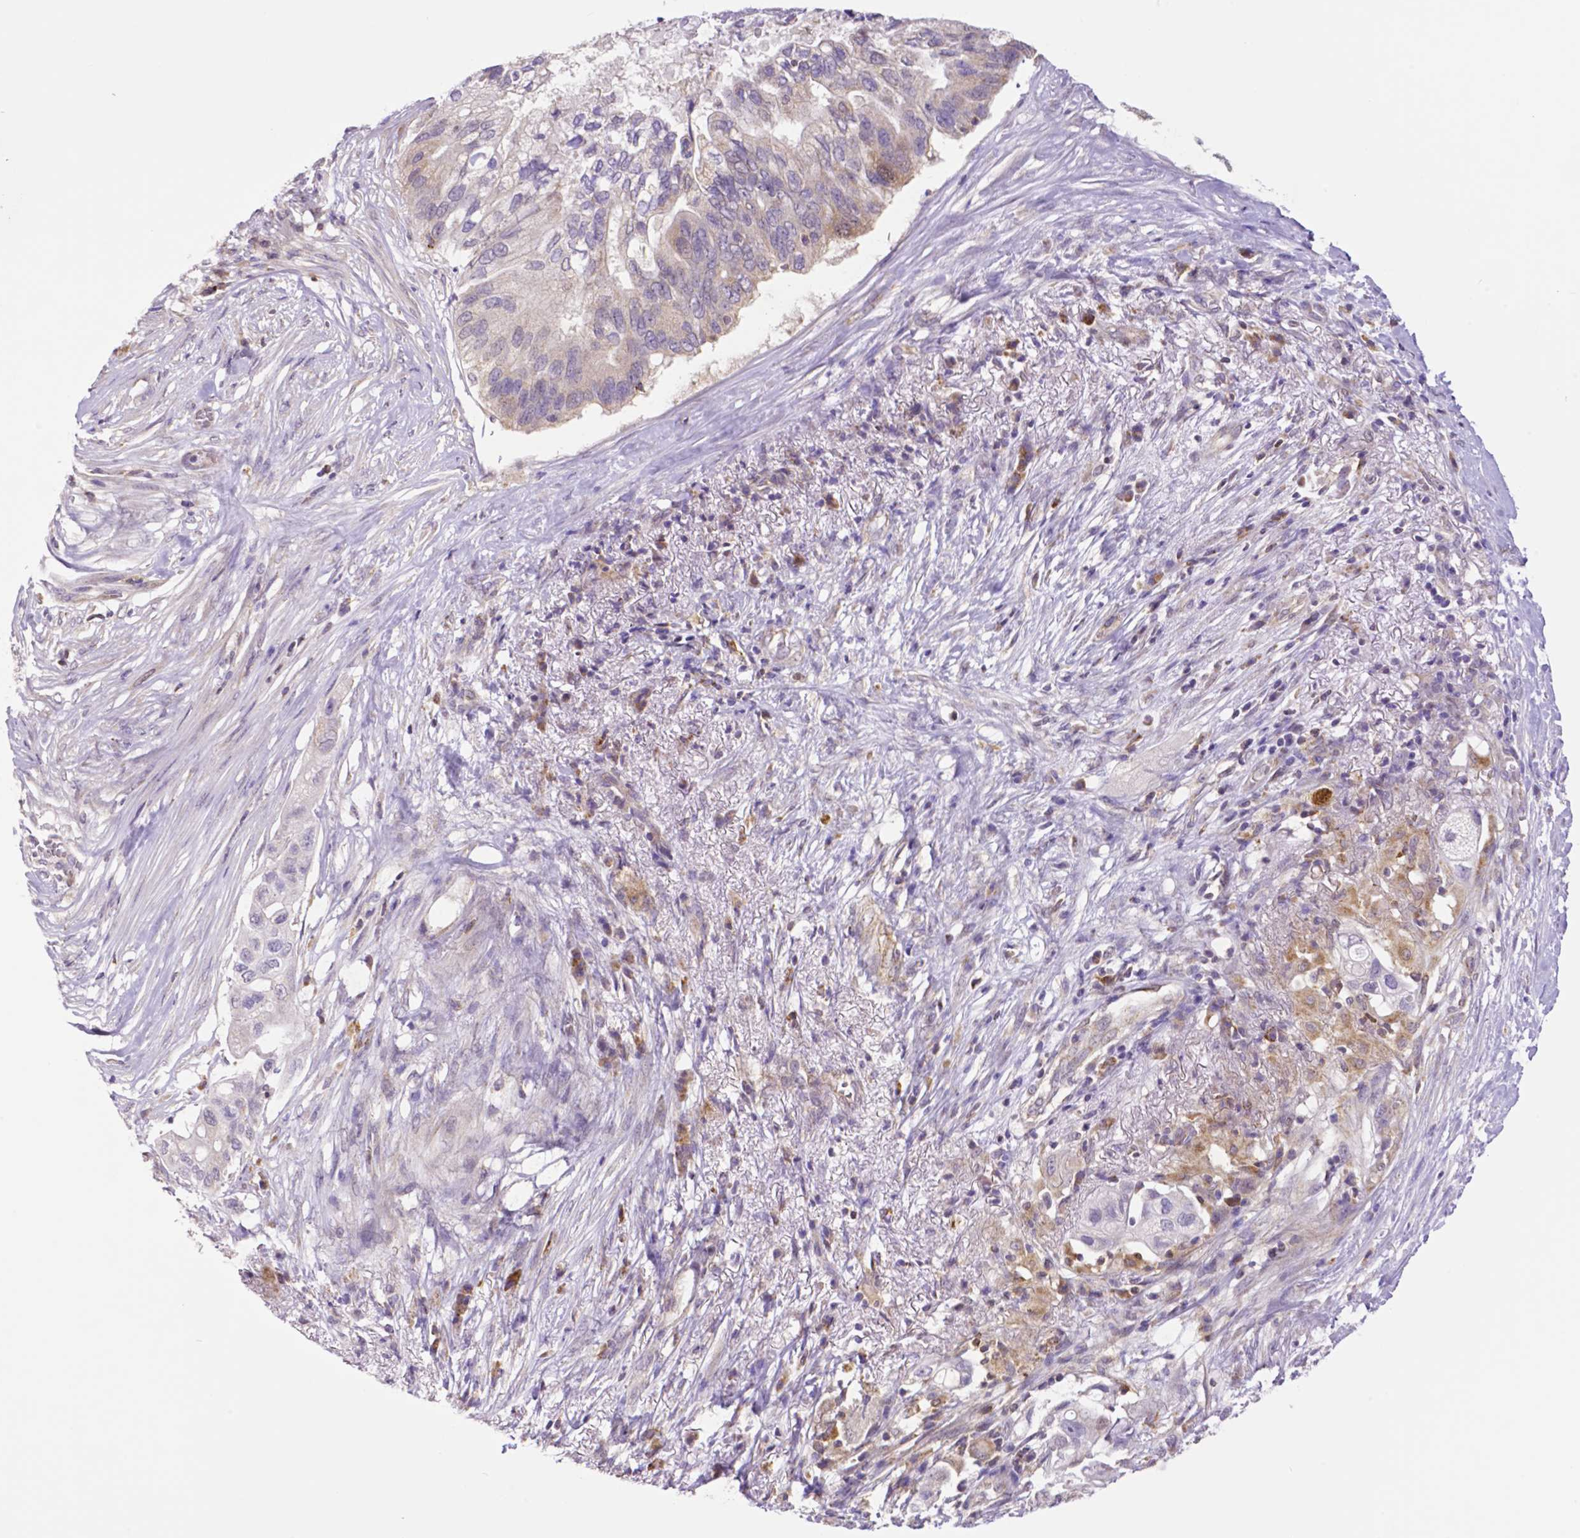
{"staining": {"intensity": "weak", "quantity": "25%-75%", "location": "cytoplasmic/membranous"}, "tissue": "pancreatic cancer", "cell_type": "Tumor cells", "image_type": "cancer", "snomed": [{"axis": "morphology", "description": "Adenocarcinoma, NOS"}, {"axis": "topography", "description": "Pancreas"}], "caption": "About 25%-75% of tumor cells in pancreatic adenocarcinoma demonstrate weak cytoplasmic/membranous protein expression as visualized by brown immunohistochemical staining.", "gene": "MCL1", "patient": {"sex": "female", "age": 72}}